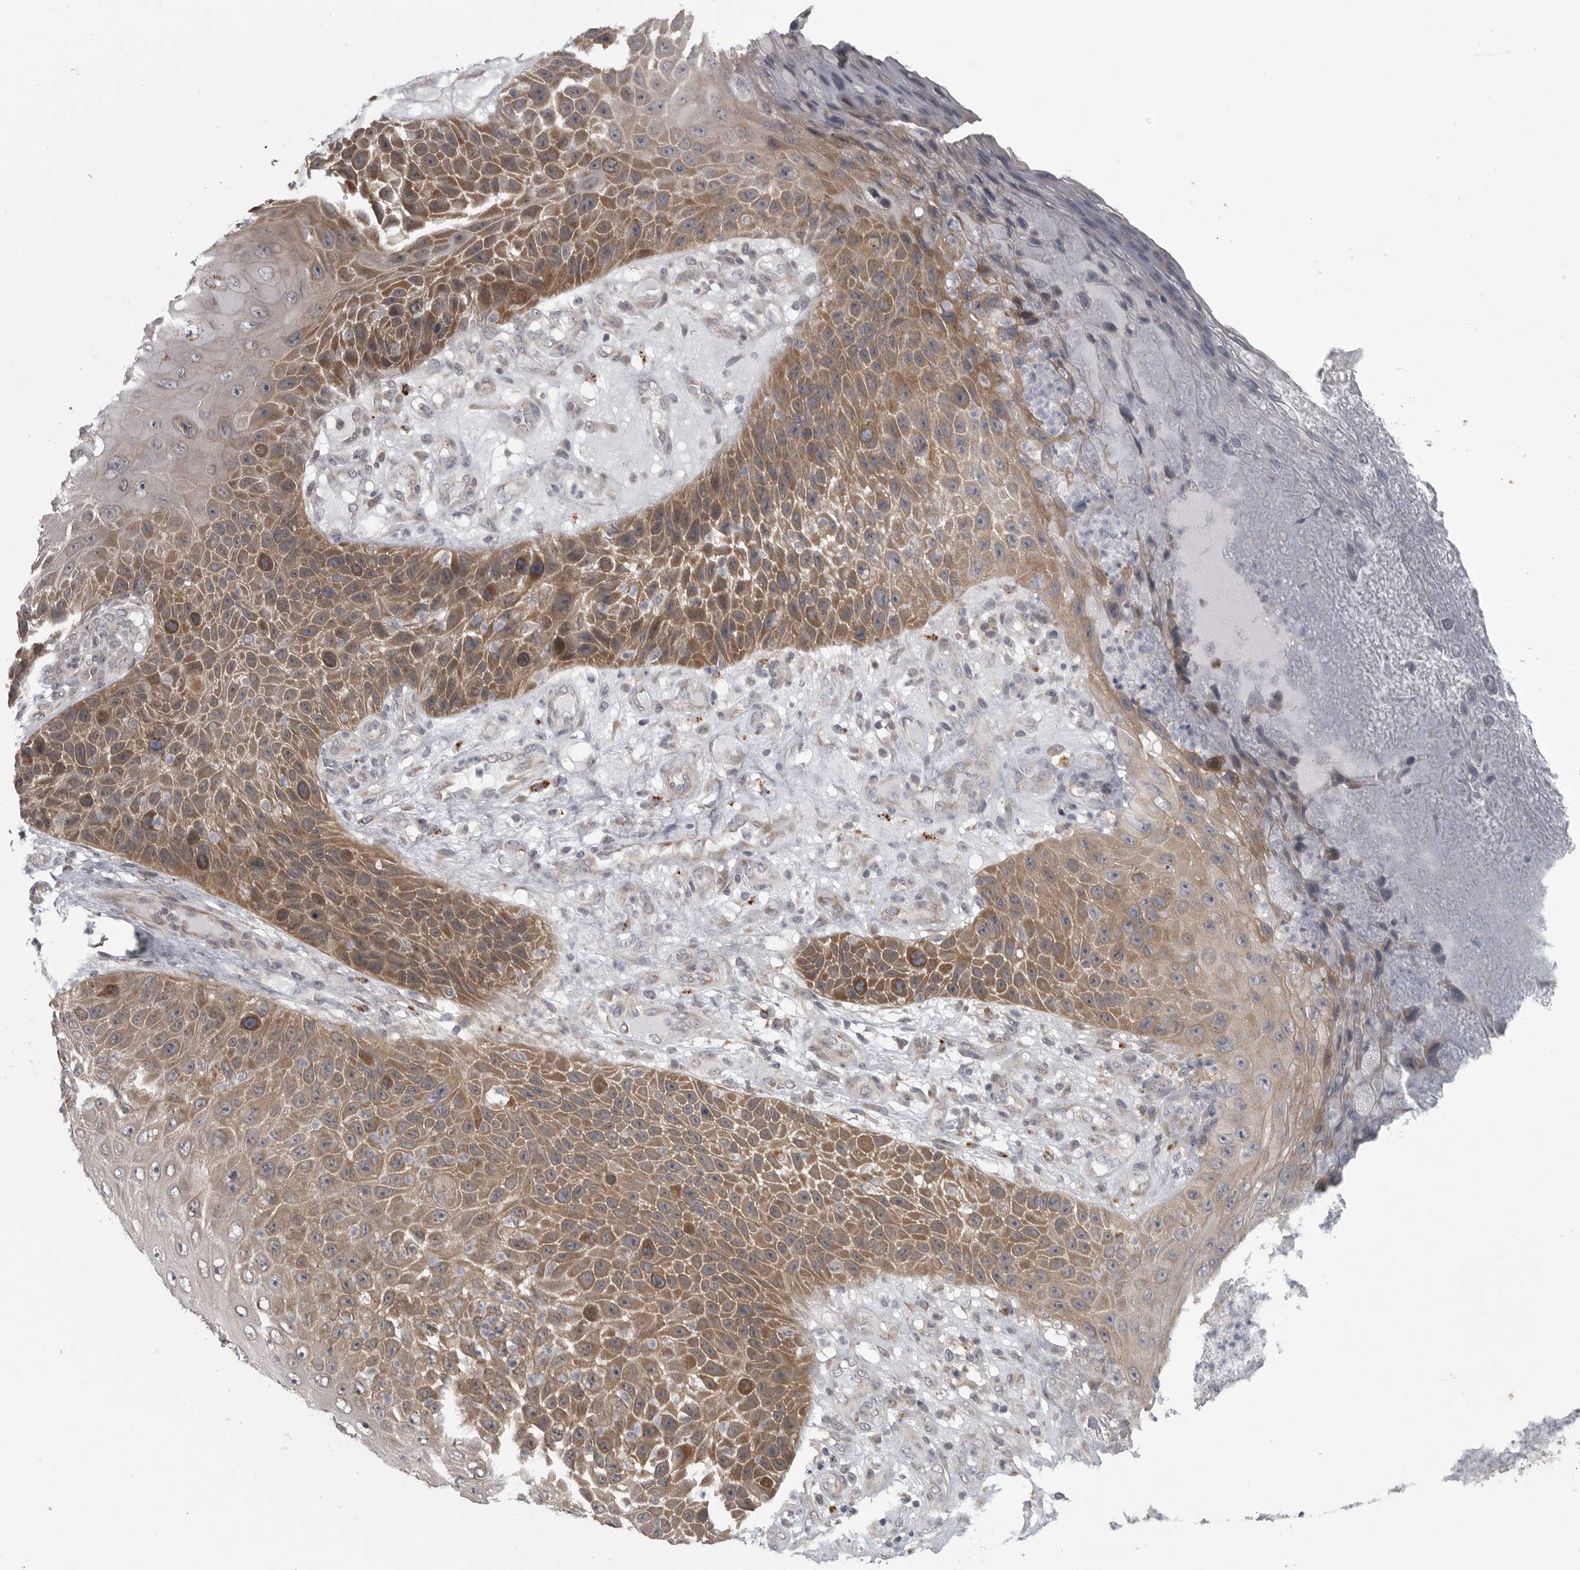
{"staining": {"intensity": "moderate", "quantity": ">75%", "location": "cytoplasmic/membranous"}, "tissue": "skin cancer", "cell_type": "Tumor cells", "image_type": "cancer", "snomed": [{"axis": "morphology", "description": "Squamous cell carcinoma, NOS"}, {"axis": "topography", "description": "Skin"}], "caption": "Immunohistochemistry micrograph of skin cancer stained for a protein (brown), which reveals medium levels of moderate cytoplasmic/membranous positivity in approximately >75% of tumor cells.", "gene": "PPP1R9A", "patient": {"sex": "female", "age": 88}}